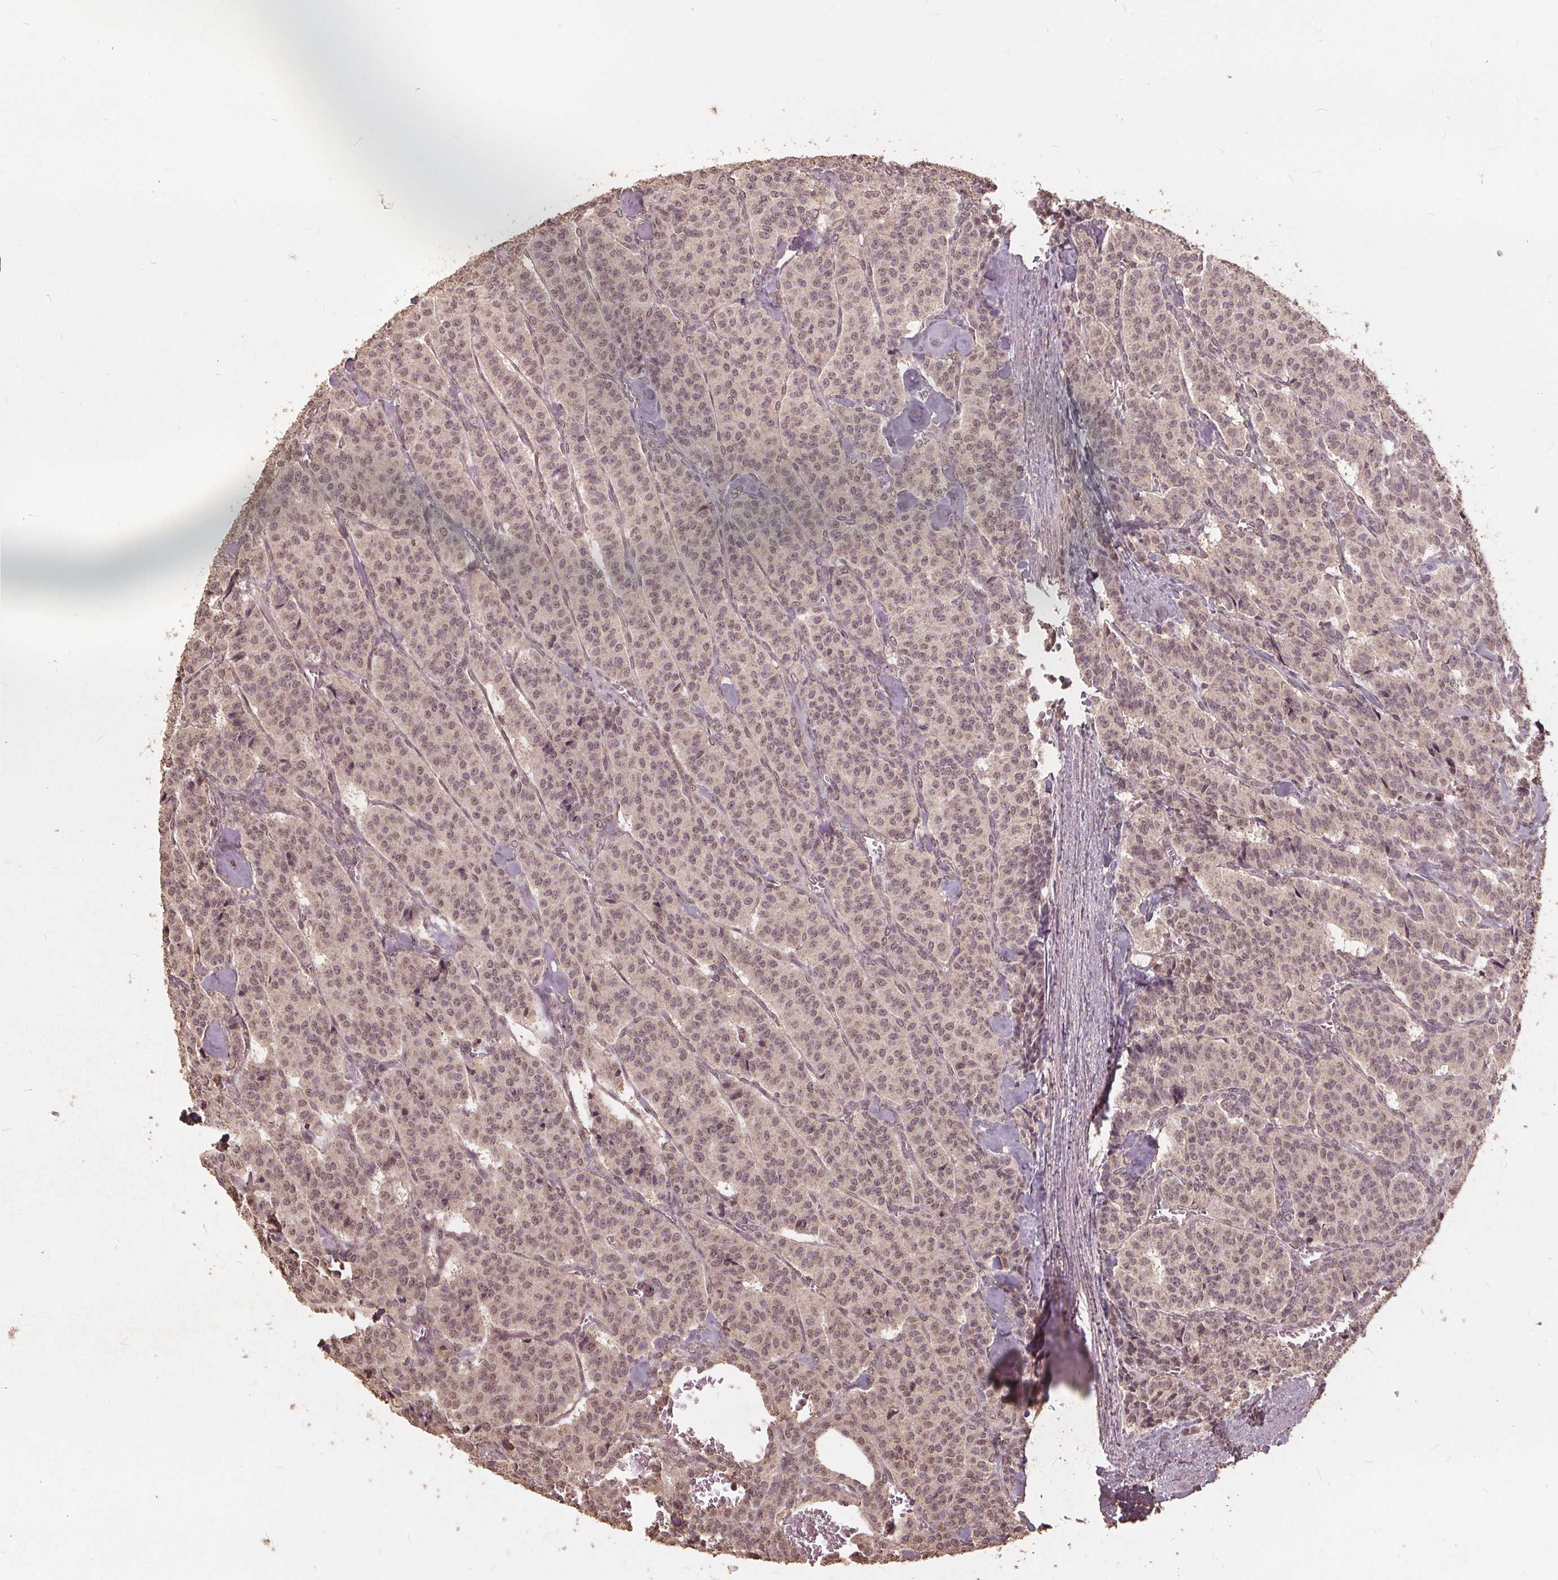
{"staining": {"intensity": "weak", "quantity": "25%-75%", "location": "nuclear"}, "tissue": "carcinoid", "cell_type": "Tumor cells", "image_type": "cancer", "snomed": [{"axis": "morphology", "description": "Normal tissue, NOS"}, {"axis": "morphology", "description": "Carcinoid, malignant, NOS"}, {"axis": "topography", "description": "Lung"}], "caption": "IHC of carcinoid displays low levels of weak nuclear expression in about 25%-75% of tumor cells.", "gene": "DSG3", "patient": {"sex": "female", "age": 46}}